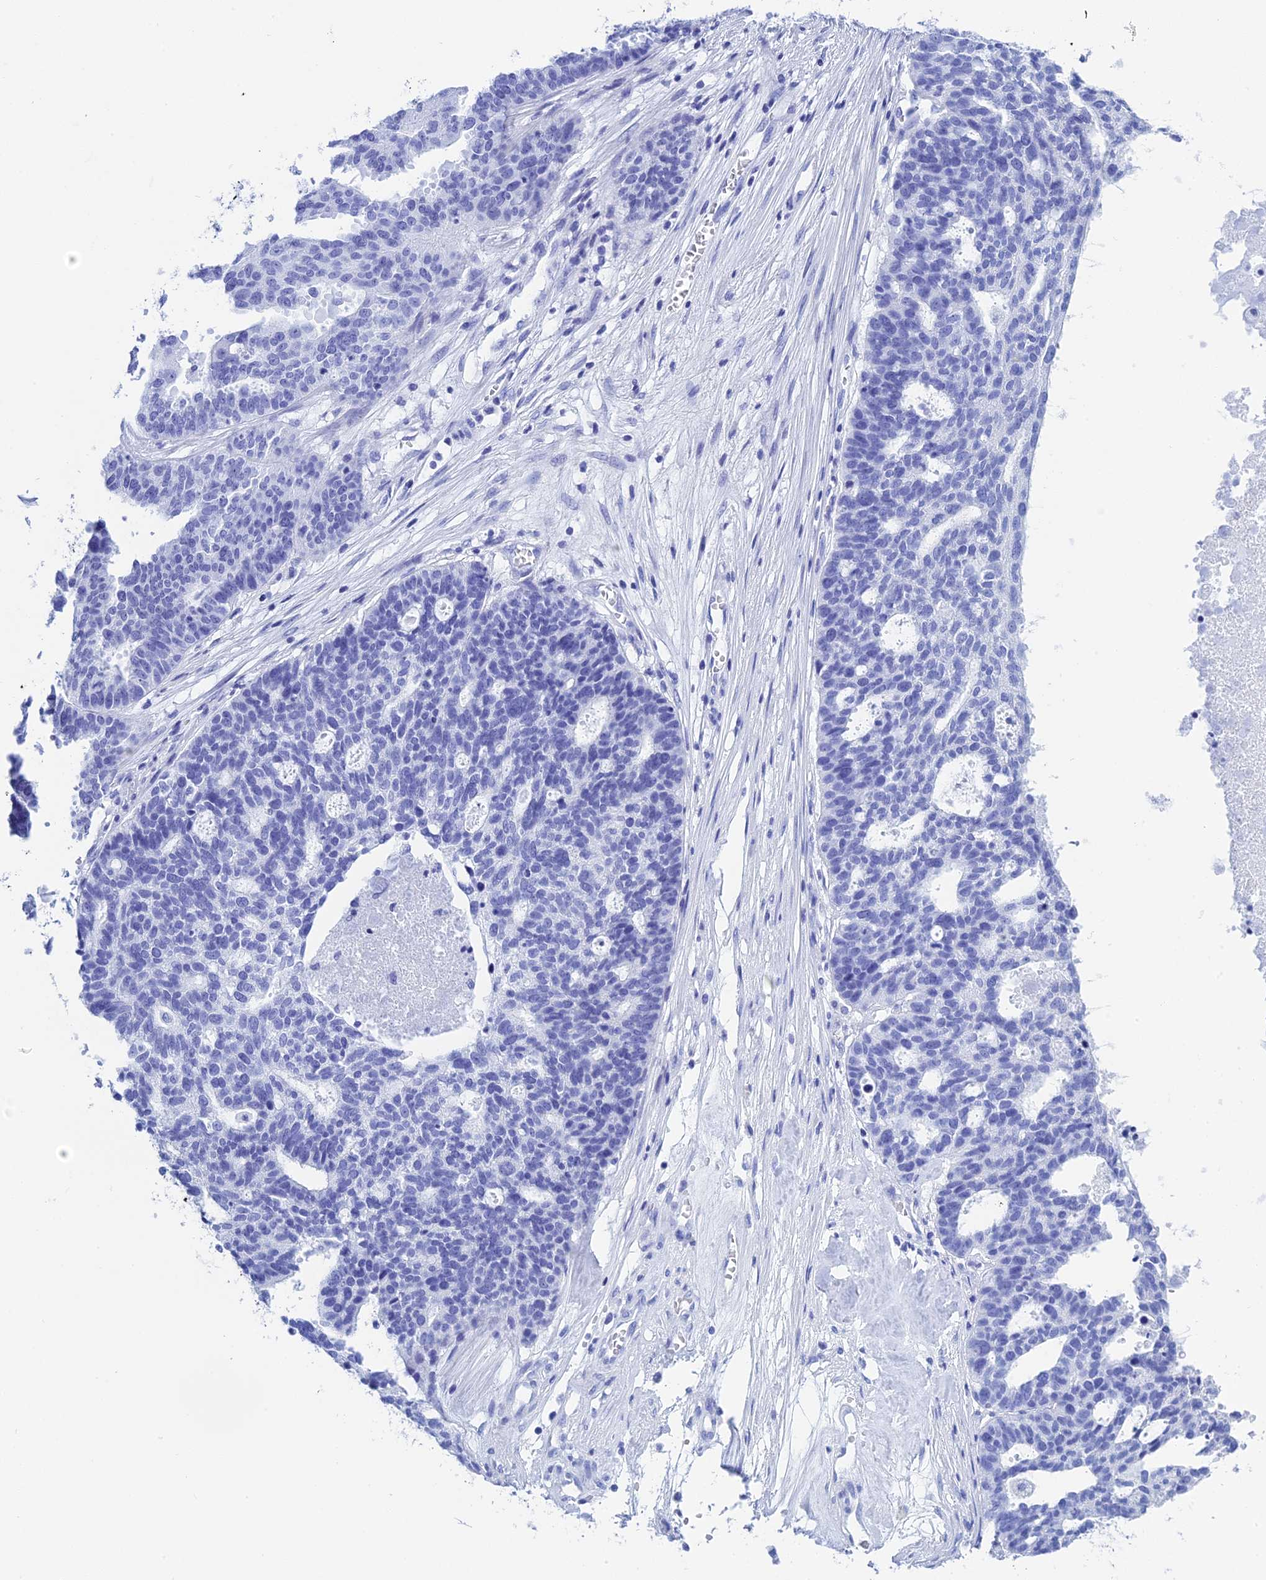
{"staining": {"intensity": "negative", "quantity": "none", "location": "none"}, "tissue": "ovarian cancer", "cell_type": "Tumor cells", "image_type": "cancer", "snomed": [{"axis": "morphology", "description": "Cystadenocarcinoma, serous, NOS"}, {"axis": "topography", "description": "Ovary"}], "caption": "High magnification brightfield microscopy of ovarian serous cystadenocarcinoma stained with DAB (3,3'-diaminobenzidine) (brown) and counterstained with hematoxylin (blue): tumor cells show no significant staining.", "gene": "TEX101", "patient": {"sex": "female", "age": 59}}